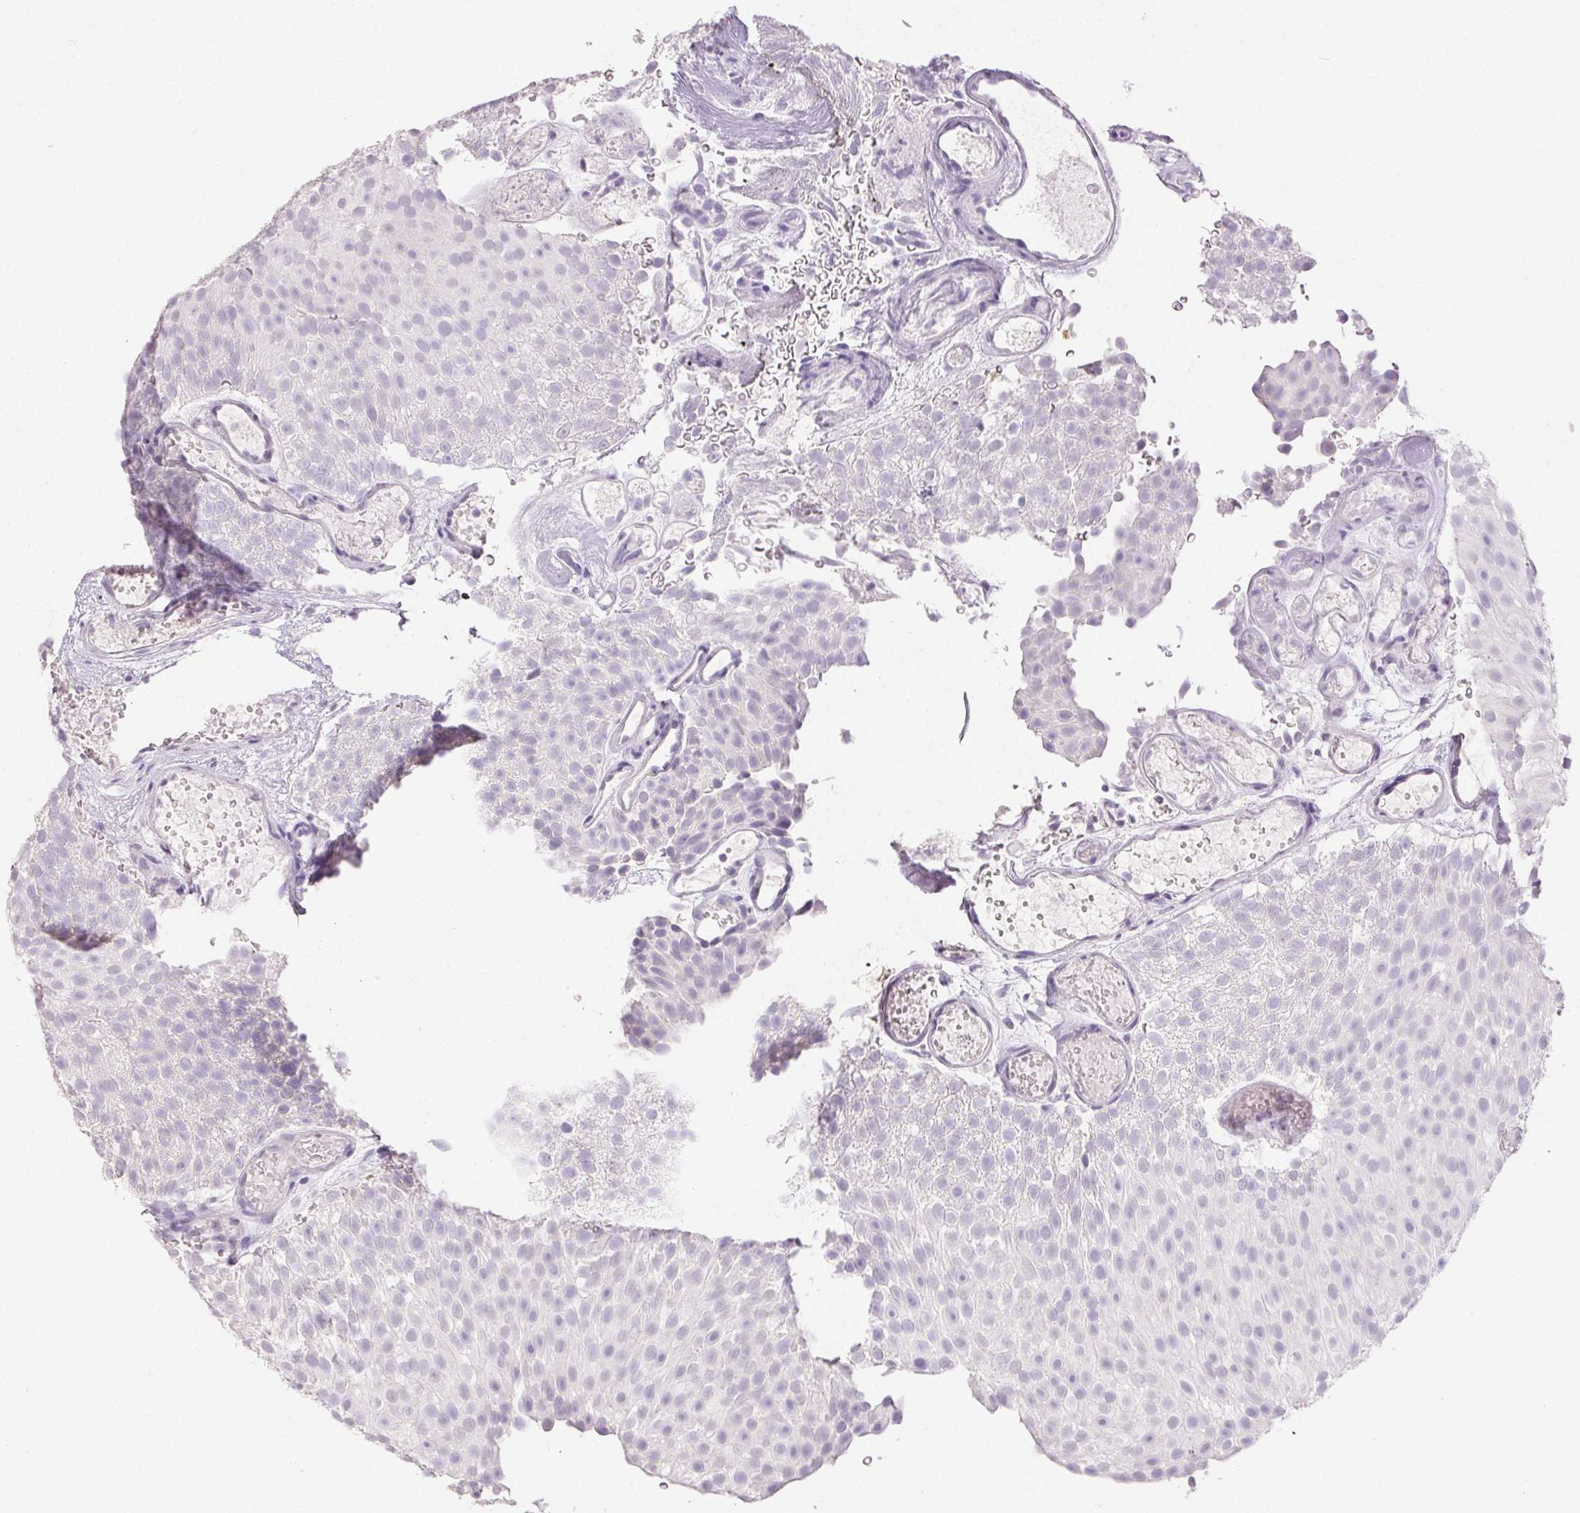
{"staining": {"intensity": "negative", "quantity": "none", "location": "none"}, "tissue": "urothelial cancer", "cell_type": "Tumor cells", "image_type": "cancer", "snomed": [{"axis": "morphology", "description": "Urothelial carcinoma, Low grade"}, {"axis": "topography", "description": "Urinary bladder"}], "caption": "IHC photomicrograph of low-grade urothelial carcinoma stained for a protein (brown), which shows no expression in tumor cells. (Brightfield microscopy of DAB IHC at high magnification).", "gene": "PI3", "patient": {"sex": "male", "age": 78}}